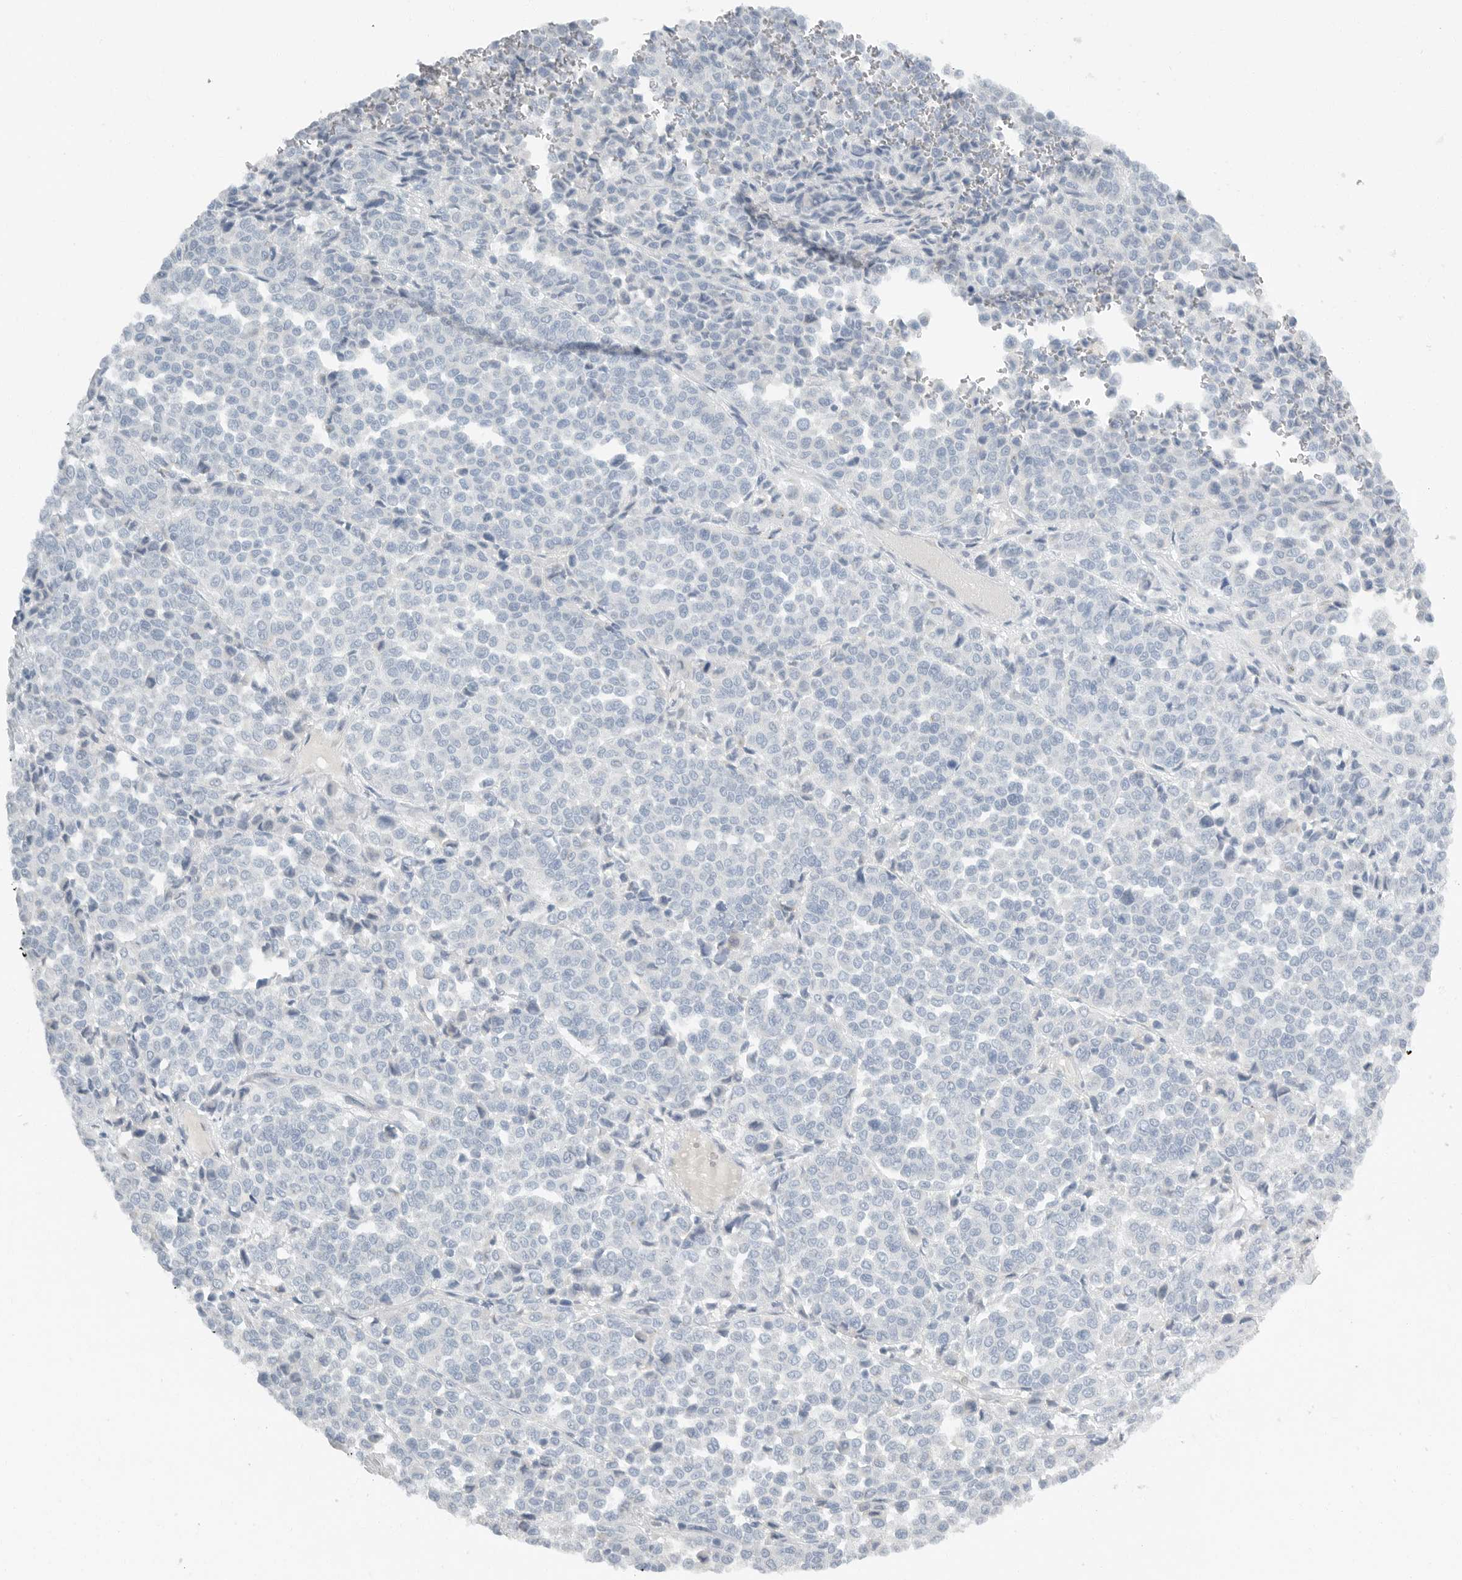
{"staining": {"intensity": "negative", "quantity": "none", "location": "none"}, "tissue": "melanoma", "cell_type": "Tumor cells", "image_type": "cancer", "snomed": [{"axis": "morphology", "description": "Malignant melanoma, Metastatic site"}, {"axis": "topography", "description": "Pancreas"}], "caption": "A histopathology image of melanoma stained for a protein exhibits no brown staining in tumor cells.", "gene": "PAM", "patient": {"sex": "female", "age": 30}}